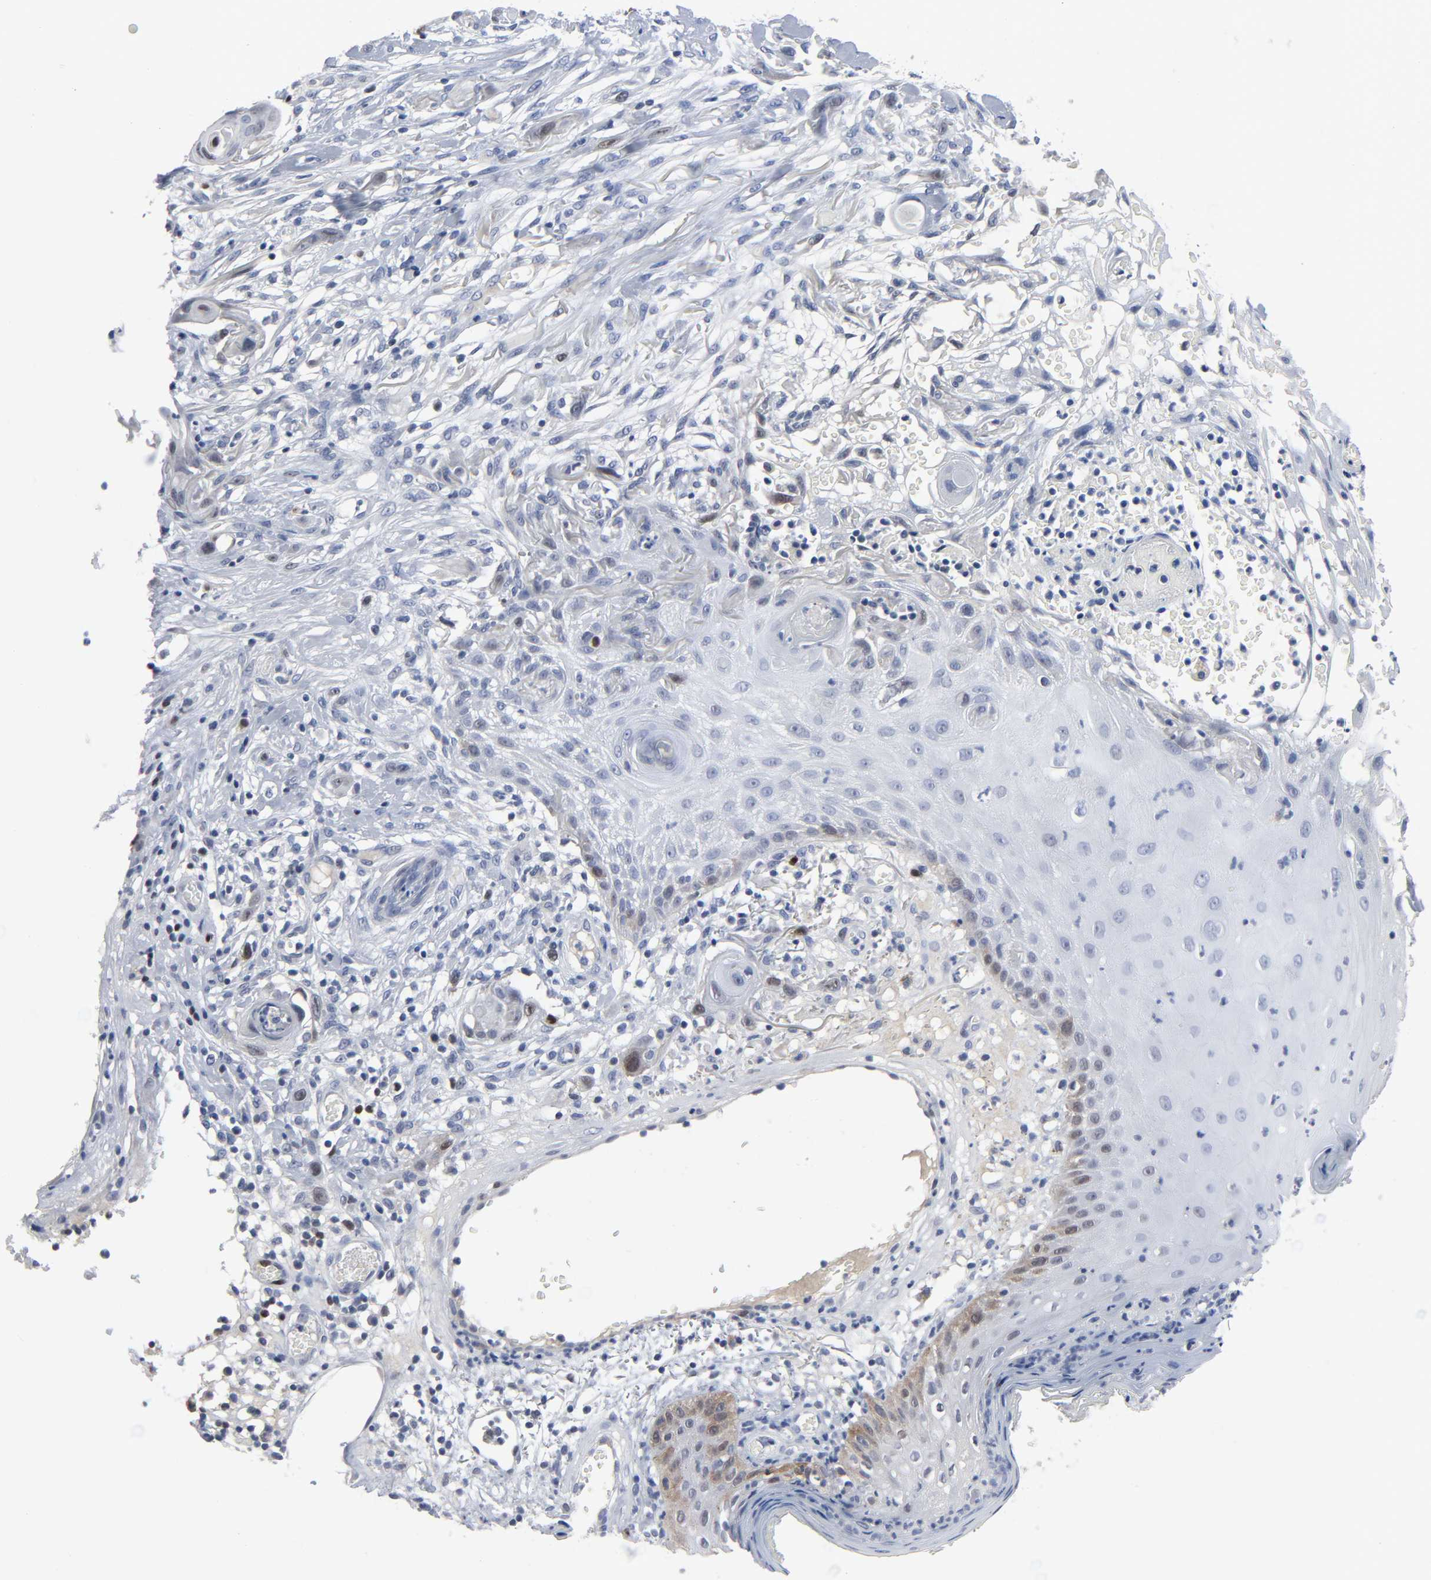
{"staining": {"intensity": "weak", "quantity": "<25%", "location": "cytoplasmic/membranous,nuclear"}, "tissue": "skin cancer", "cell_type": "Tumor cells", "image_type": "cancer", "snomed": [{"axis": "morphology", "description": "Normal tissue, NOS"}, {"axis": "morphology", "description": "Squamous cell carcinoma, NOS"}, {"axis": "topography", "description": "Skin"}], "caption": "A photomicrograph of human skin cancer is negative for staining in tumor cells.", "gene": "WEE1", "patient": {"sex": "female", "age": 59}}